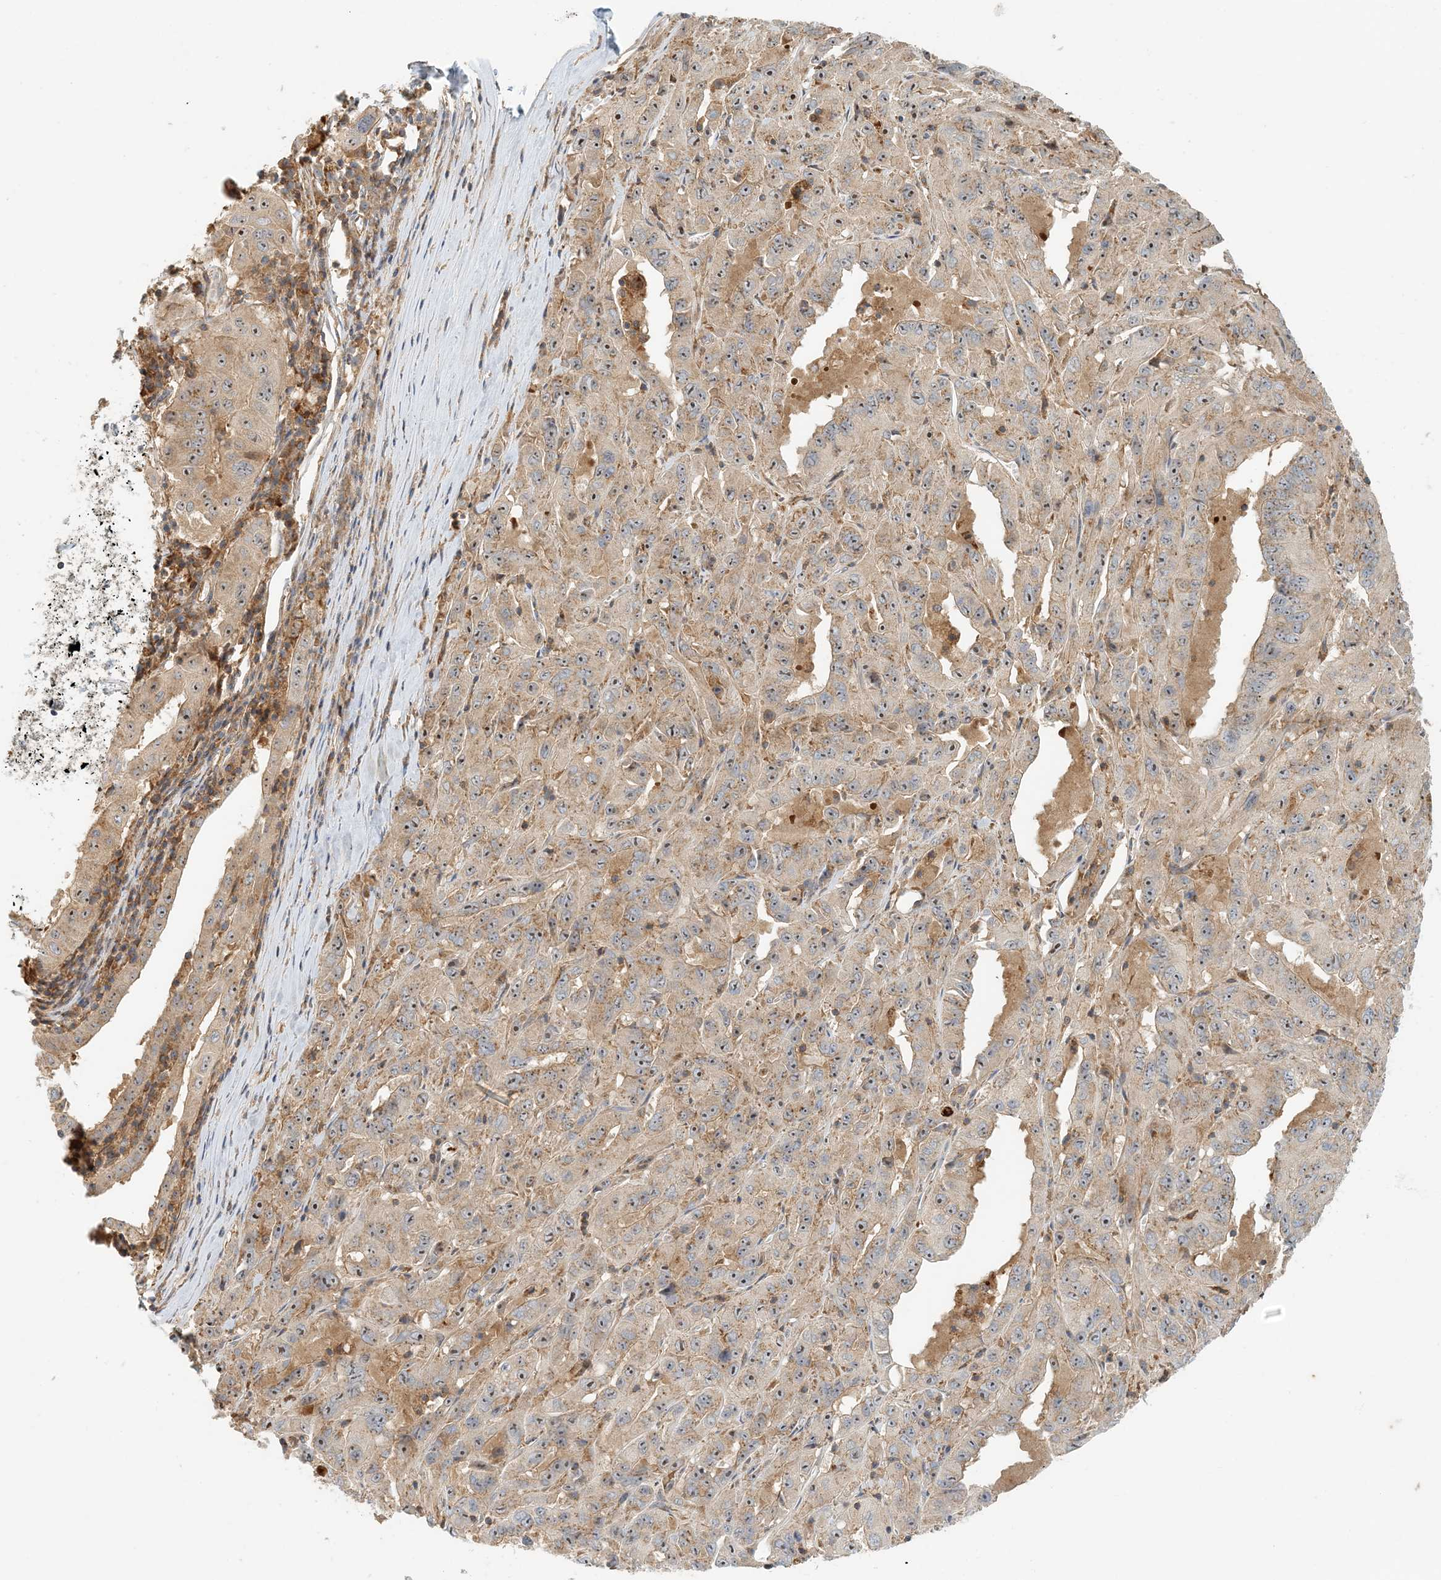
{"staining": {"intensity": "weak", "quantity": ">75%", "location": "cytoplasmic/membranous,nuclear"}, "tissue": "pancreatic cancer", "cell_type": "Tumor cells", "image_type": "cancer", "snomed": [{"axis": "morphology", "description": "Adenocarcinoma, NOS"}, {"axis": "topography", "description": "Pancreas"}], "caption": "Protein analysis of adenocarcinoma (pancreatic) tissue reveals weak cytoplasmic/membranous and nuclear positivity in approximately >75% of tumor cells. (DAB IHC, brown staining for protein, blue staining for nuclei).", "gene": "COLEC11", "patient": {"sex": "male", "age": 63}}